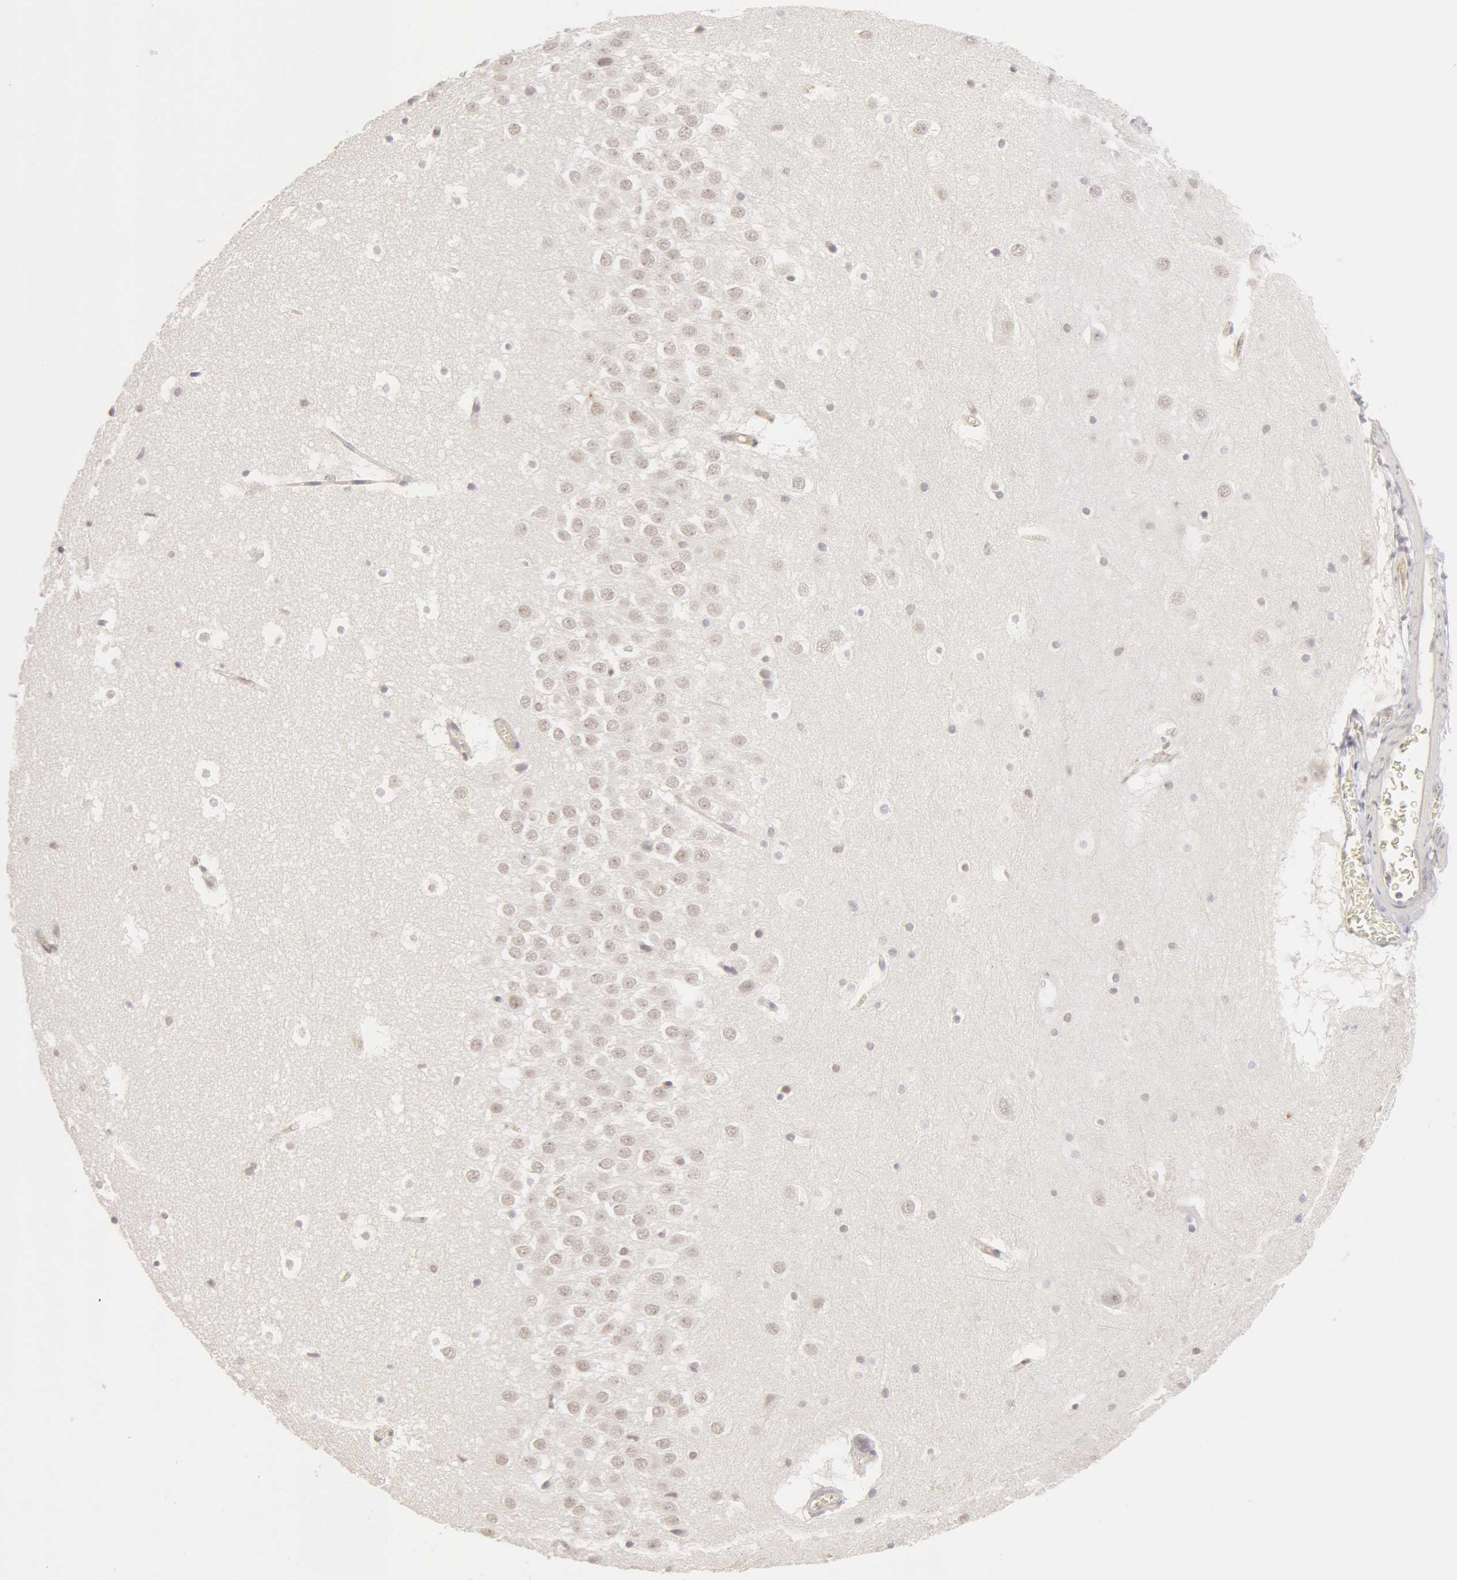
{"staining": {"intensity": "negative", "quantity": "none", "location": "none"}, "tissue": "hippocampus", "cell_type": "Glial cells", "image_type": "normal", "snomed": [{"axis": "morphology", "description": "Normal tissue, NOS"}, {"axis": "topography", "description": "Hippocampus"}], "caption": "The immunohistochemistry micrograph has no significant staining in glial cells of hippocampus.", "gene": "ADAM10", "patient": {"sex": "male", "age": 45}}